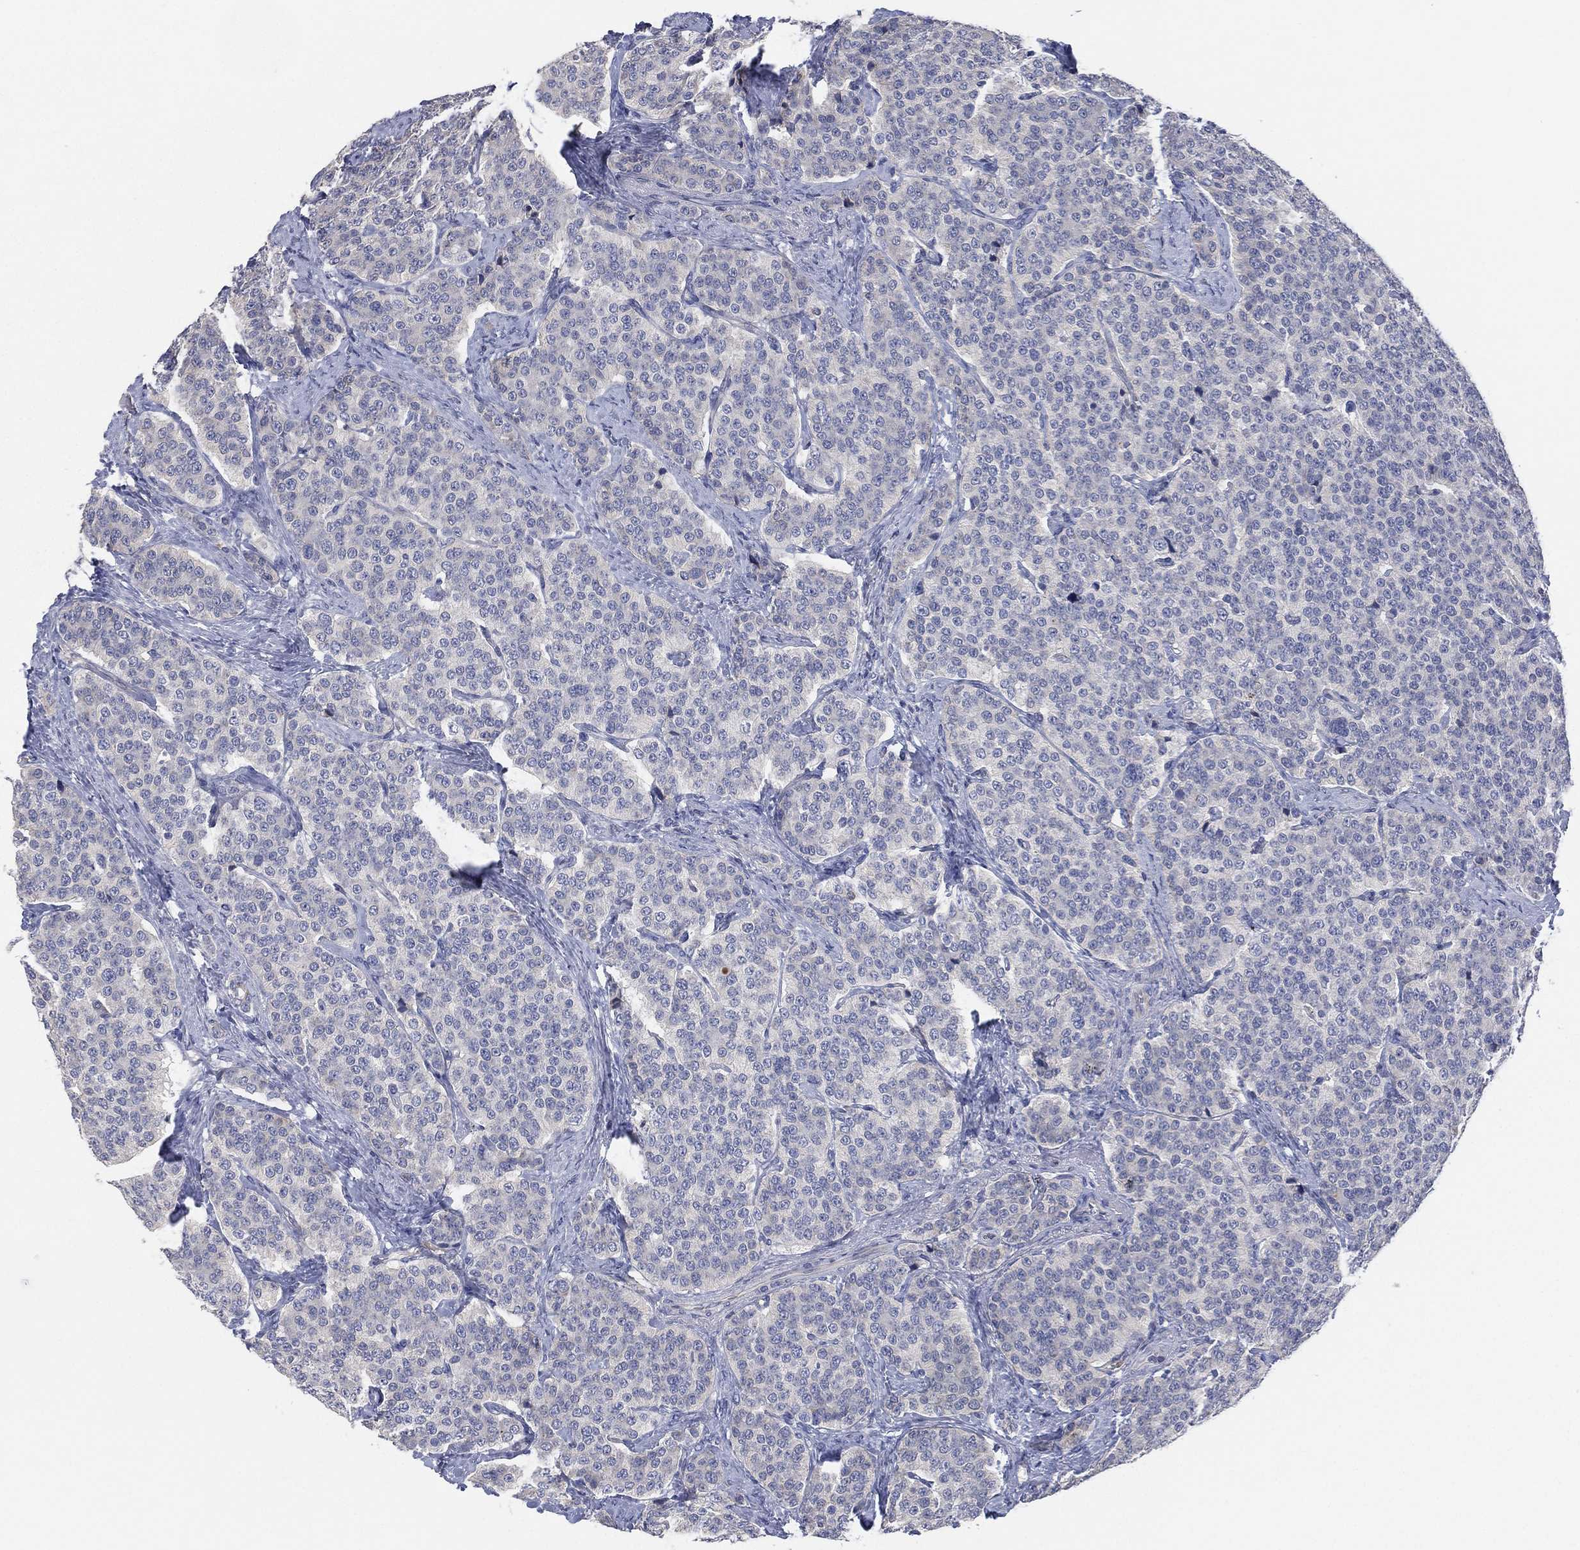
{"staining": {"intensity": "negative", "quantity": "none", "location": "none"}, "tissue": "carcinoid", "cell_type": "Tumor cells", "image_type": "cancer", "snomed": [{"axis": "morphology", "description": "Carcinoid, malignant, NOS"}, {"axis": "topography", "description": "Small intestine"}], "caption": "High power microscopy micrograph of an immunohistochemistry (IHC) image of malignant carcinoid, revealing no significant positivity in tumor cells.", "gene": "CFTR", "patient": {"sex": "female", "age": 58}}